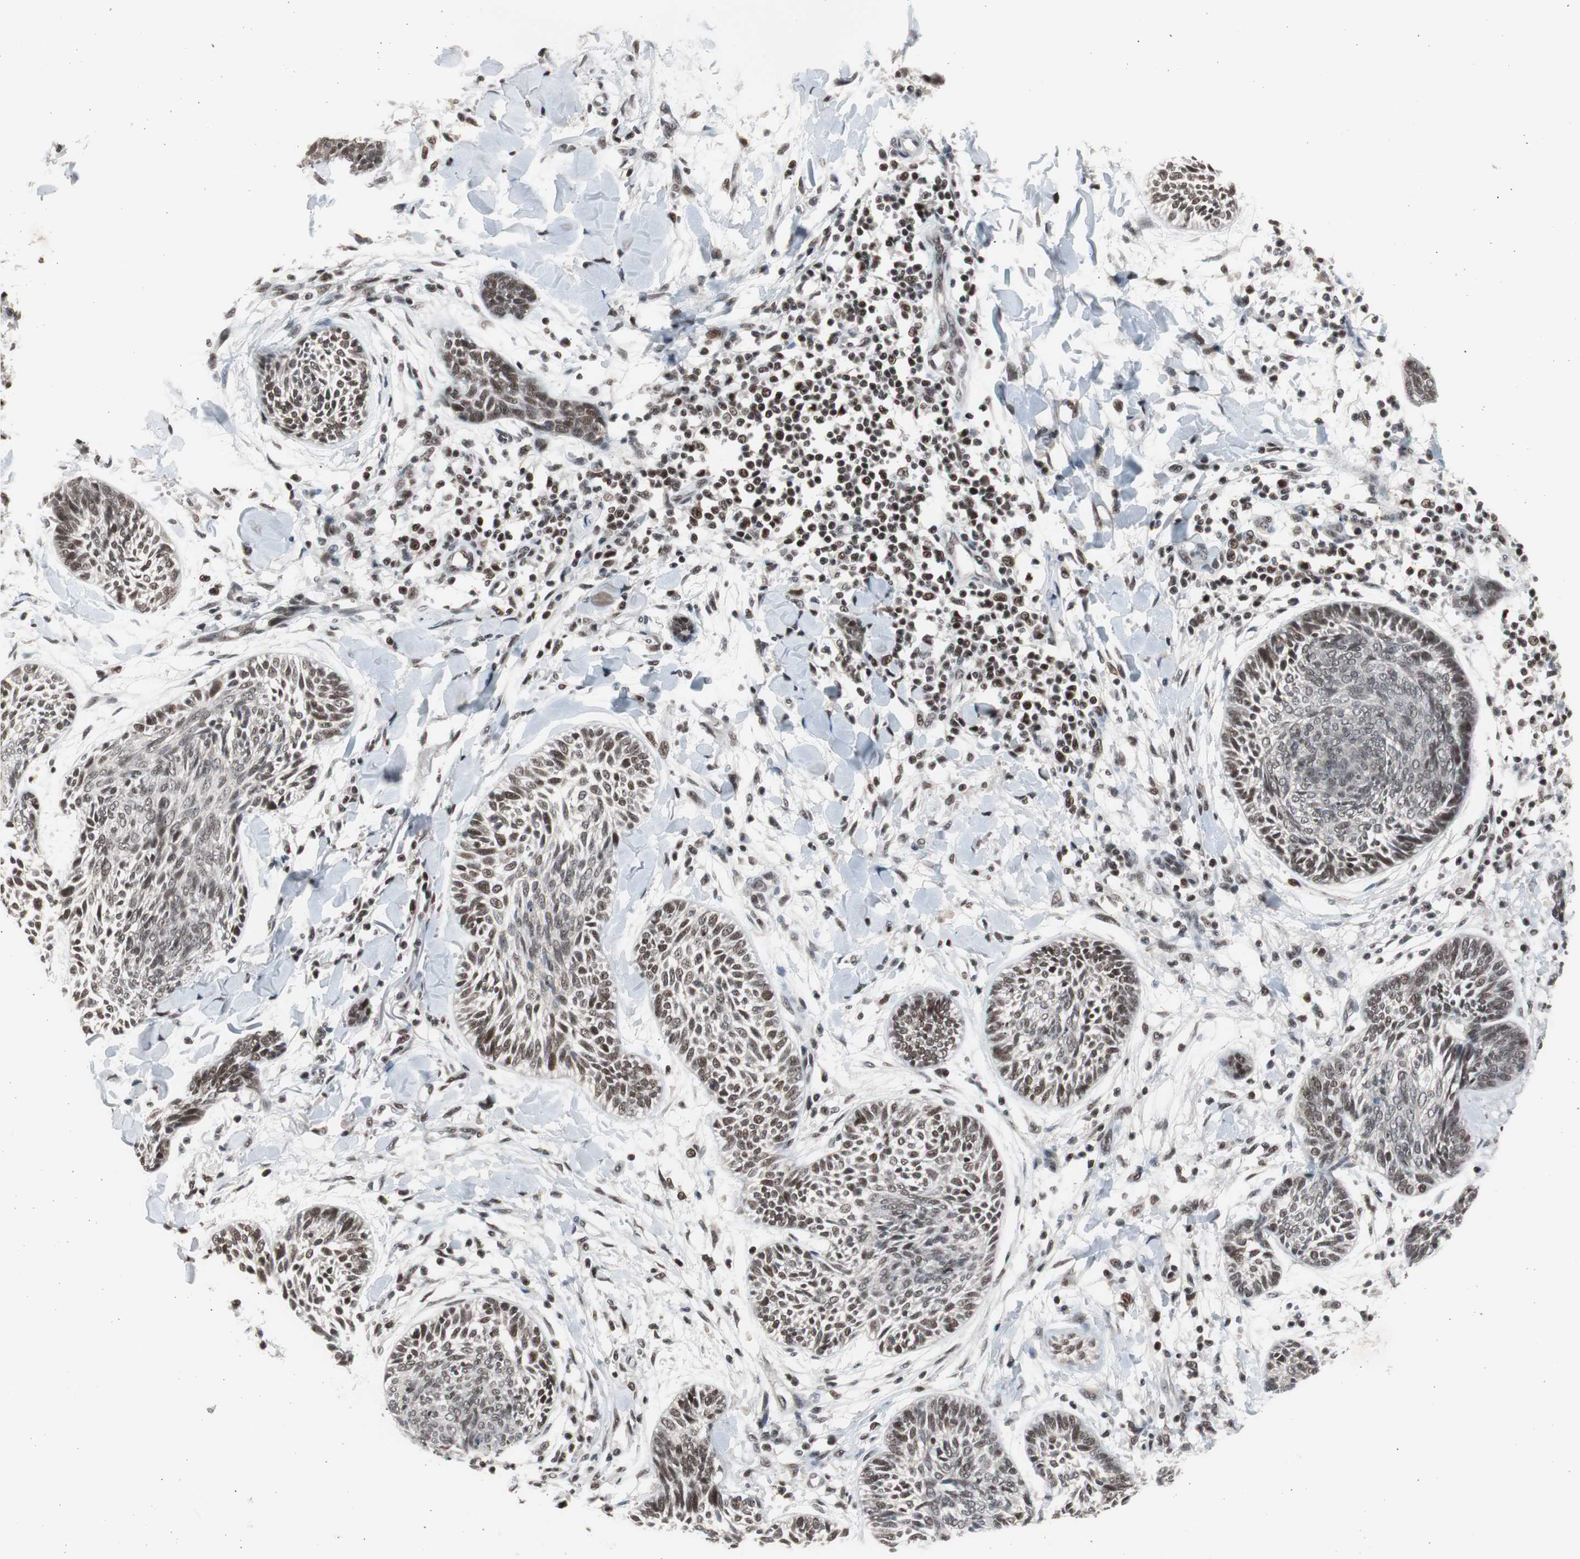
{"staining": {"intensity": "moderate", "quantity": ">75%", "location": "nuclear"}, "tissue": "skin cancer", "cell_type": "Tumor cells", "image_type": "cancer", "snomed": [{"axis": "morphology", "description": "Papilloma, NOS"}, {"axis": "morphology", "description": "Basal cell carcinoma"}, {"axis": "topography", "description": "Skin"}], "caption": "The histopathology image demonstrates immunohistochemical staining of skin cancer (papilloma). There is moderate nuclear positivity is present in about >75% of tumor cells. Nuclei are stained in blue.", "gene": "RPA1", "patient": {"sex": "male", "age": 87}}